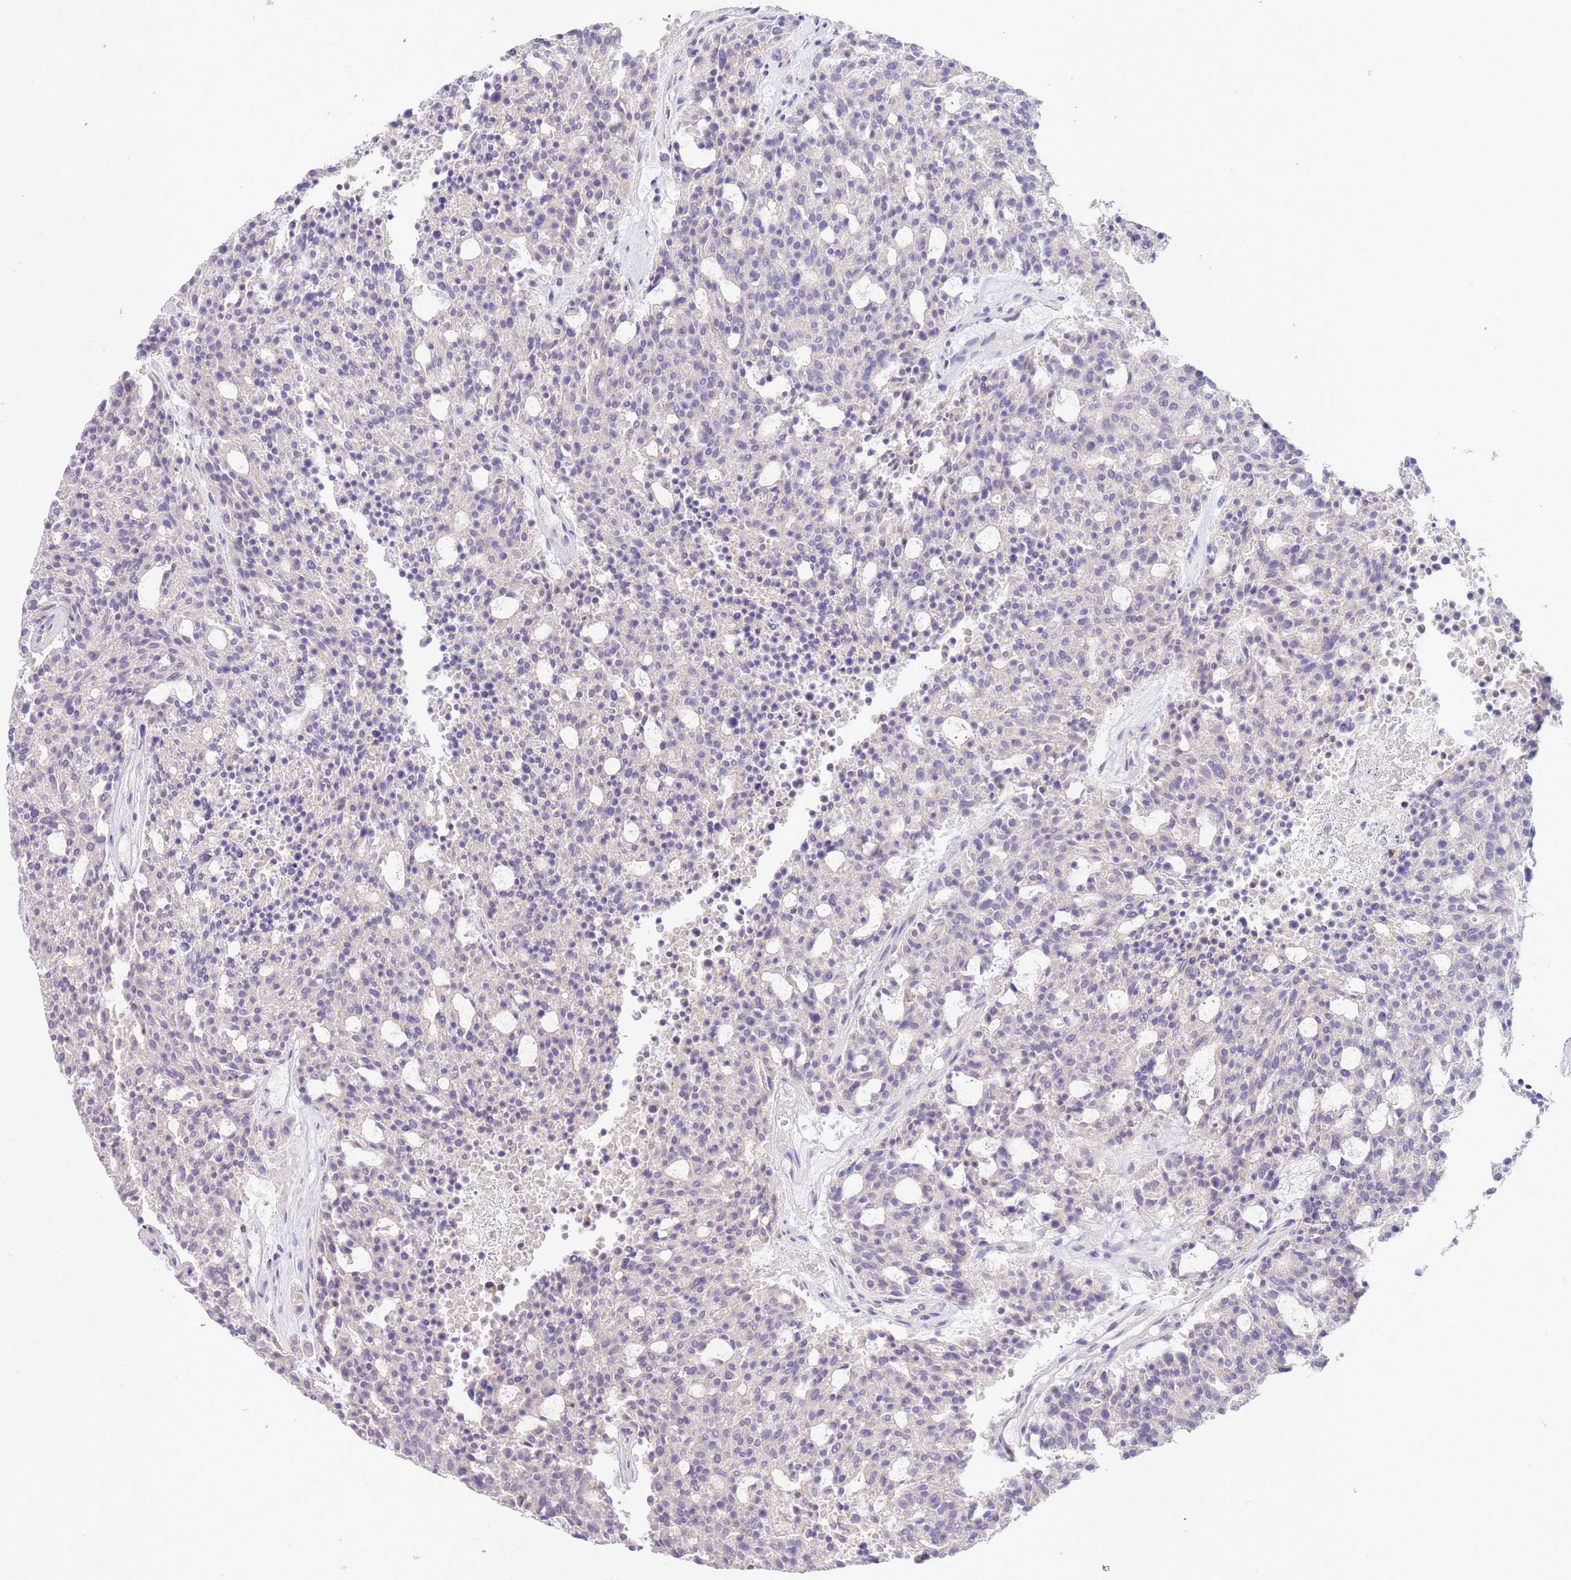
{"staining": {"intensity": "negative", "quantity": "none", "location": "none"}, "tissue": "carcinoid", "cell_type": "Tumor cells", "image_type": "cancer", "snomed": [{"axis": "morphology", "description": "Carcinoid, malignant, NOS"}, {"axis": "topography", "description": "Pancreas"}], "caption": "High power microscopy histopathology image of an immunohistochemistry (IHC) photomicrograph of malignant carcinoid, revealing no significant positivity in tumor cells. Brightfield microscopy of immunohistochemistry stained with DAB (3,3'-diaminobenzidine) (brown) and hematoxylin (blue), captured at high magnification.", "gene": "ABHD17A", "patient": {"sex": "female", "age": 54}}